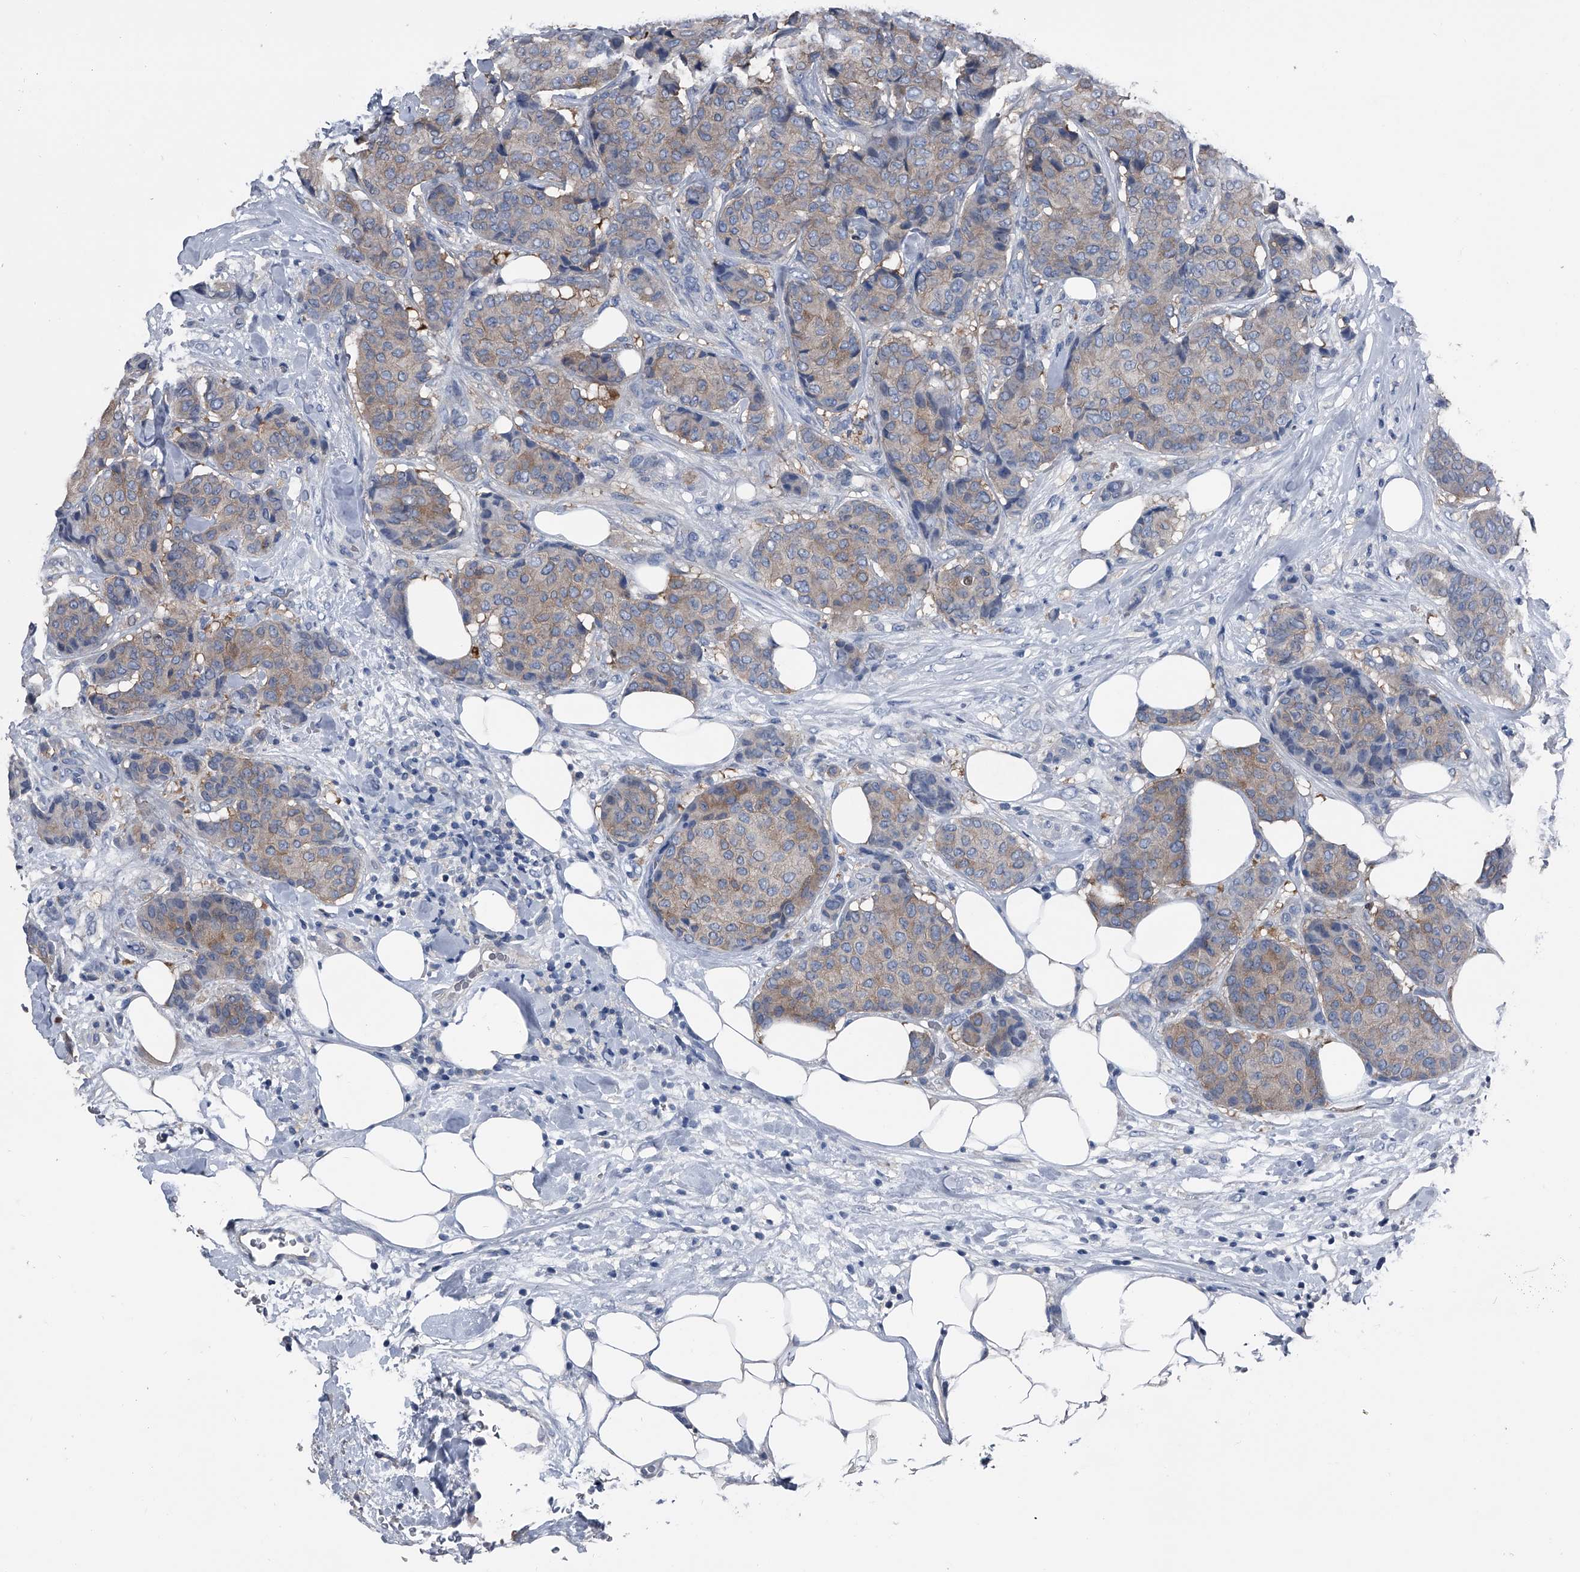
{"staining": {"intensity": "weak", "quantity": "25%-75%", "location": "cytoplasmic/membranous"}, "tissue": "breast cancer", "cell_type": "Tumor cells", "image_type": "cancer", "snomed": [{"axis": "morphology", "description": "Duct carcinoma"}, {"axis": "topography", "description": "Breast"}], "caption": "Breast cancer was stained to show a protein in brown. There is low levels of weak cytoplasmic/membranous expression in approximately 25%-75% of tumor cells.", "gene": "KIF13A", "patient": {"sex": "female", "age": 75}}